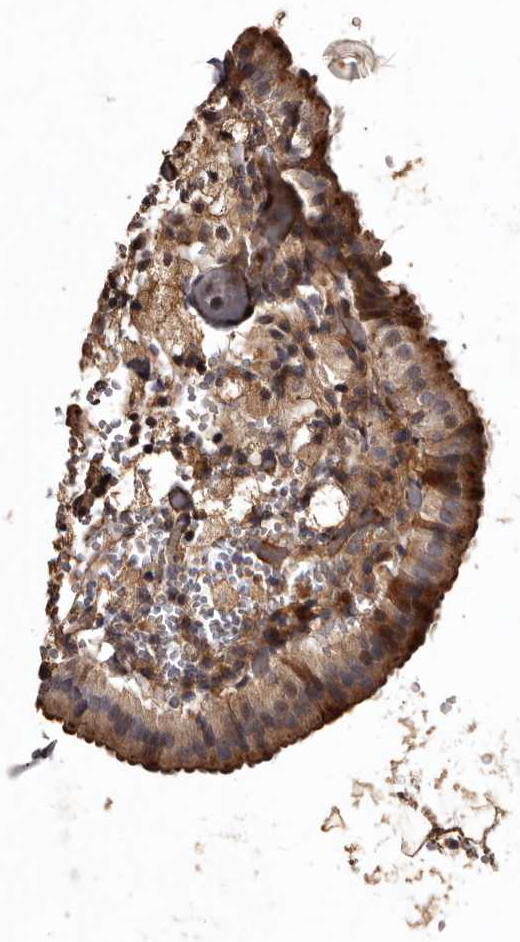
{"staining": {"intensity": "strong", "quantity": ">75%", "location": "cytoplasmic/membranous"}, "tissue": "gallbladder", "cell_type": "Glandular cells", "image_type": "normal", "snomed": [{"axis": "morphology", "description": "Normal tissue, NOS"}, {"axis": "topography", "description": "Gallbladder"}], "caption": "Protein staining of normal gallbladder reveals strong cytoplasmic/membranous expression in approximately >75% of glandular cells. (DAB IHC, brown staining for protein, blue staining for nuclei).", "gene": "PRKD3", "patient": {"sex": "male", "age": 54}}